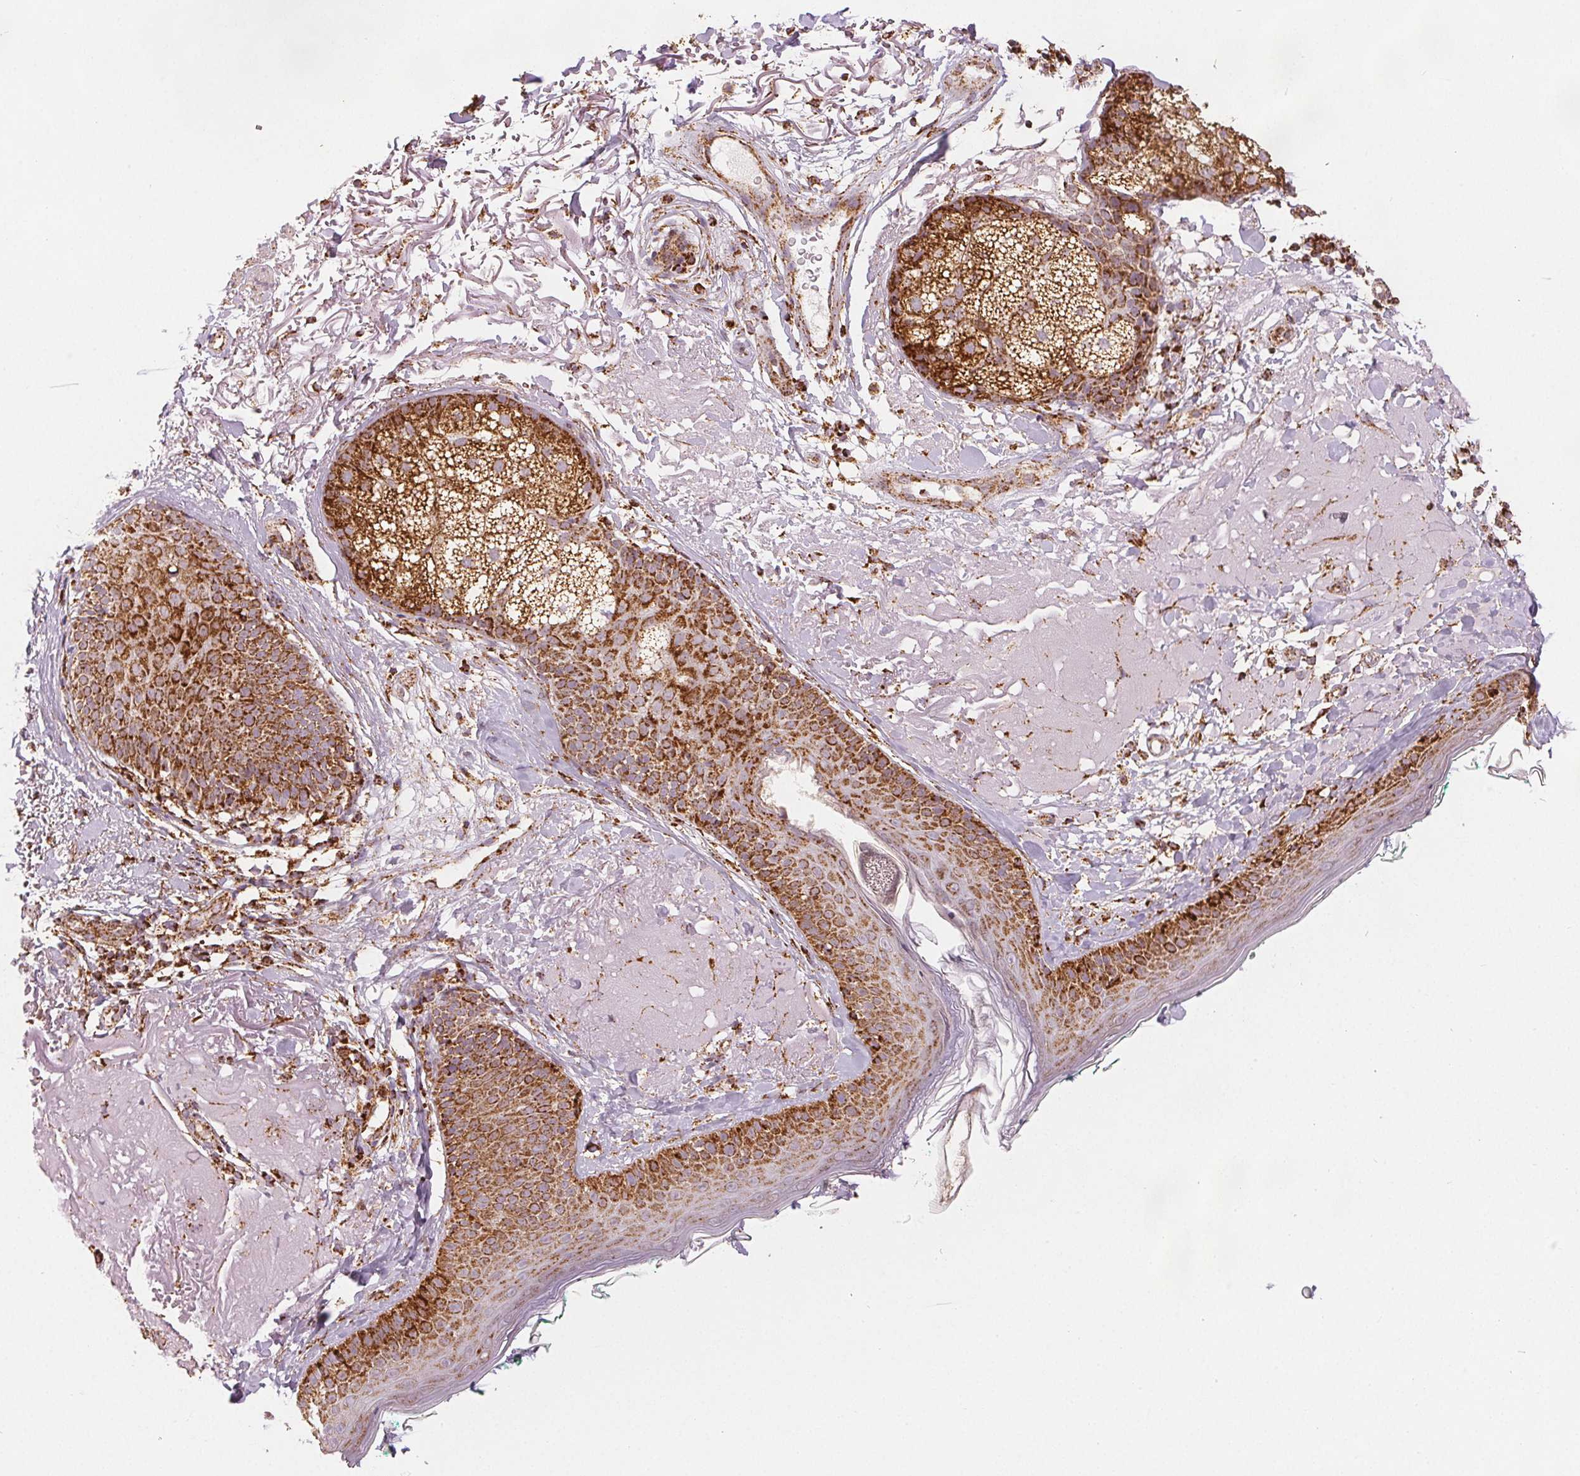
{"staining": {"intensity": "moderate", "quantity": "25%-75%", "location": "cytoplasmic/membranous"}, "tissue": "skin", "cell_type": "Fibroblasts", "image_type": "normal", "snomed": [{"axis": "morphology", "description": "Normal tissue, NOS"}, {"axis": "topography", "description": "Skin"}], "caption": "The micrograph shows staining of benign skin, revealing moderate cytoplasmic/membranous protein expression (brown color) within fibroblasts.", "gene": "SDHB", "patient": {"sex": "male", "age": 73}}